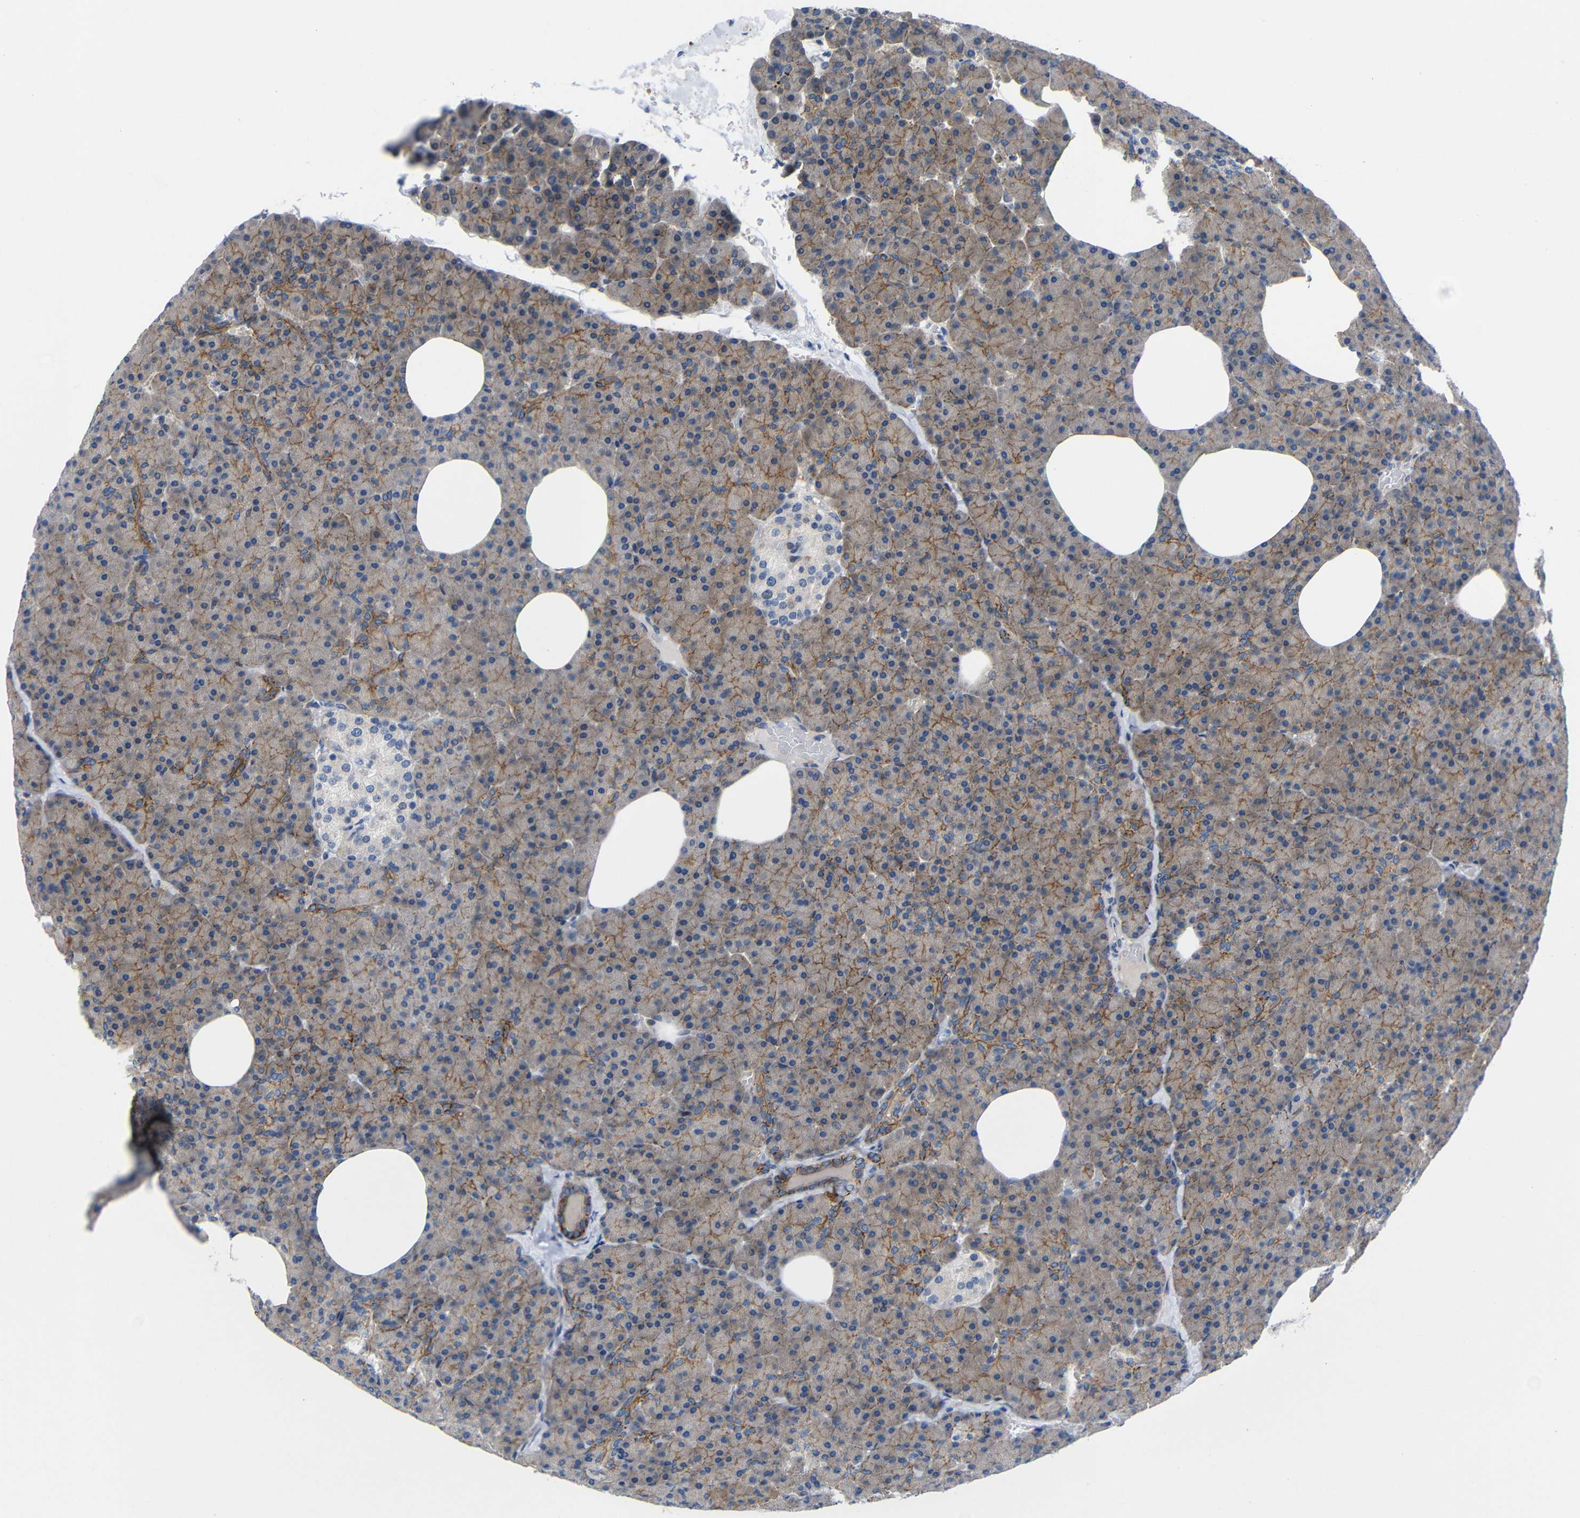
{"staining": {"intensity": "moderate", "quantity": ">75%", "location": "cytoplasmic/membranous"}, "tissue": "pancreas", "cell_type": "Exocrine glandular cells", "image_type": "normal", "snomed": [{"axis": "morphology", "description": "Normal tissue, NOS"}, {"axis": "topography", "description": "Pancreas"}], "caption": "This is a histology image of immunohistochemistry (IHC) staining of unremarkable pancreas, which shows moderate staining in the cytoplasmic/membranous of exocrine glandular cells.", "gene": "CMTM1", "patient": {"sex": "female", "age": 35}}